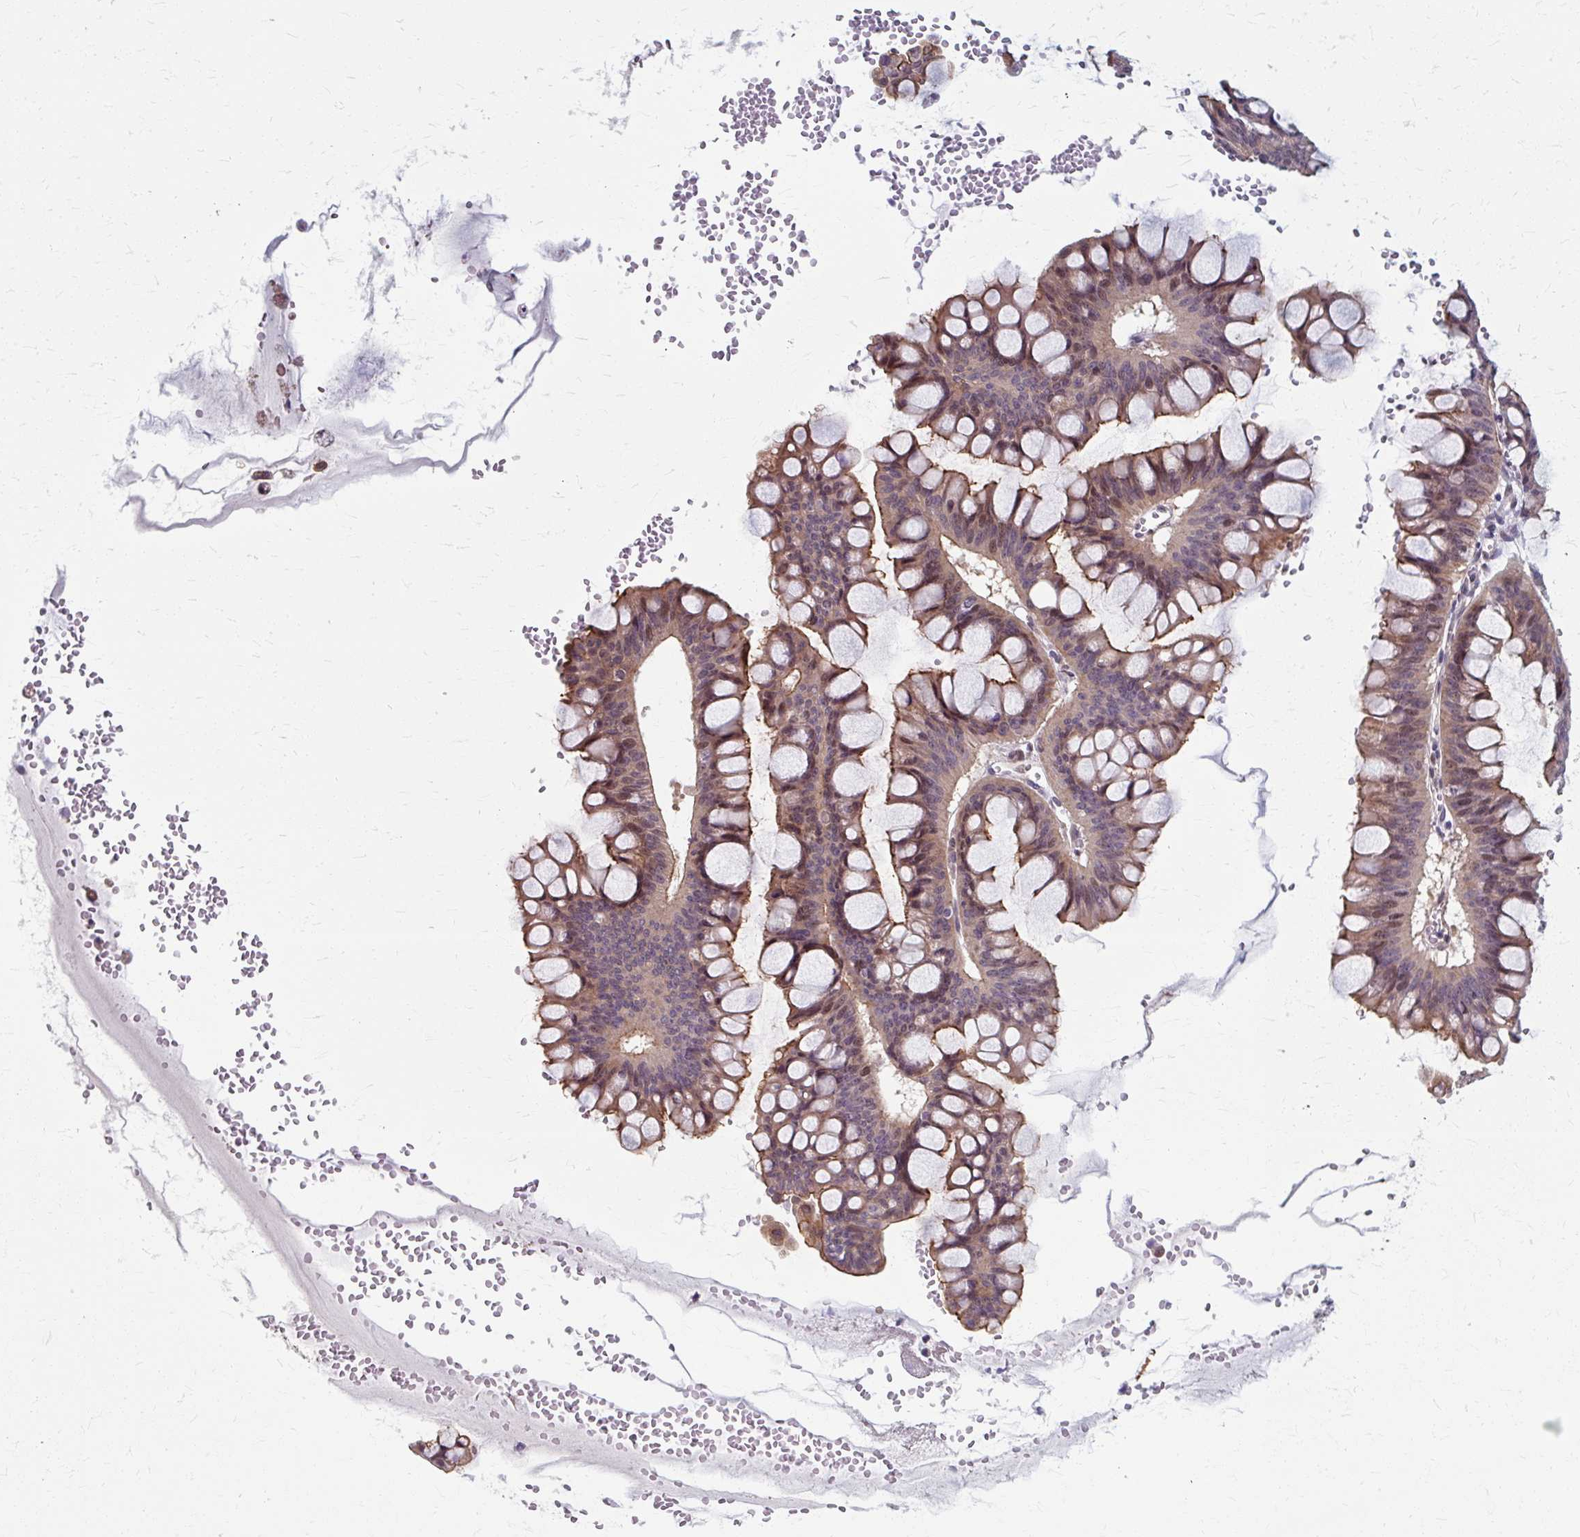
{"staining": {"intensity": "moderate", "quantity": "25%-75%", "location": "cytoplasmic/membranous,nuclear"}, "tissue": "ovarian cancer", "cell_type": "Tumor cells", "image_type": "cancer", "snomed": [{"axis": "morphology", "description": "Cystadenocarcinoma, mucinous, NOS"}, {"axis": "topography", "description": "Ovary"}], "caption": "Mucinous cystadenocarcinoma (ovarian) stained with a brown dye displays moderate cytoplasmic/membranous and nuclear positive positivity in approximately 25%-75% of tumor cells.", "gene": "ZNF555", "patient": {"sex": "female", "age": 73}}